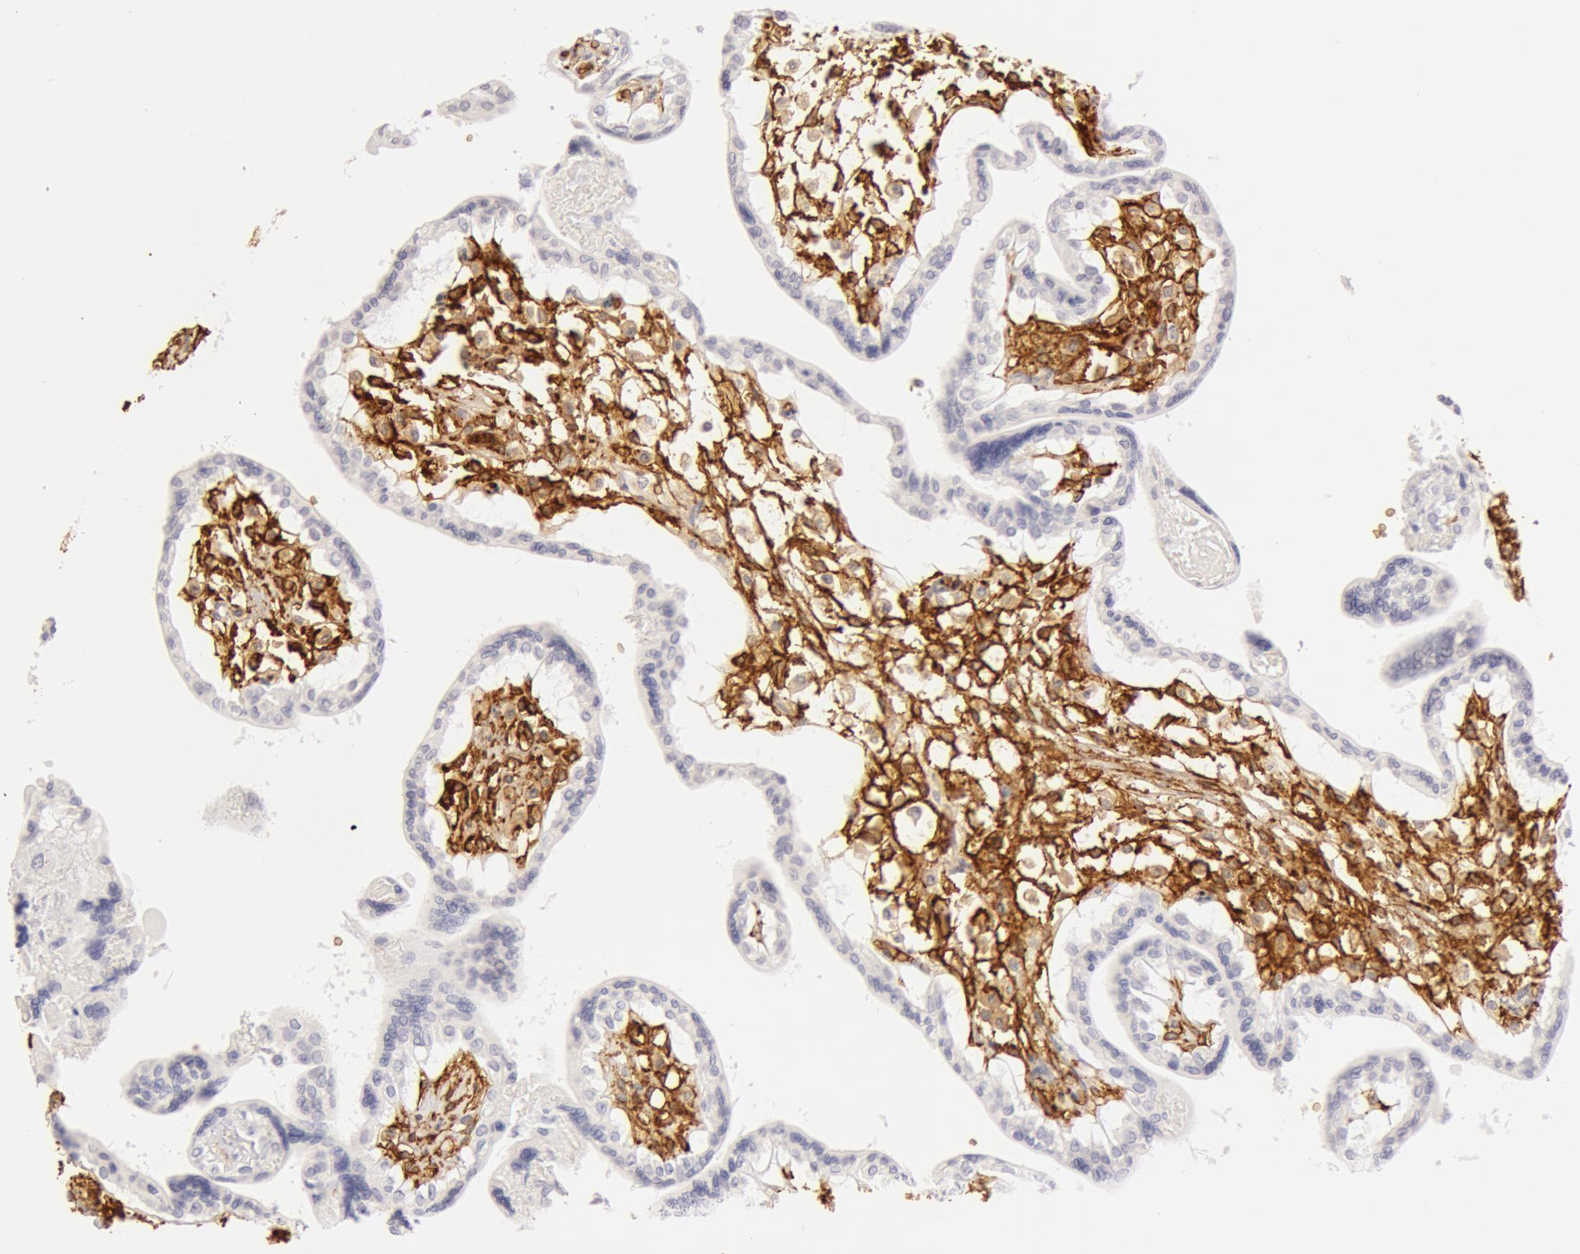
{"staining": {"intensity": "negative", "quantity": "none", "location": "none"}, "tissue": "placenta", "cell_type": "Trophoblastic cells", "image_type": "normal", "snomed": [{"axis": "morphology", "description": "Normal tissue, NOS"}, {"axis": "topography", "description": "Placenta"}], "caption": "Immunohistochemical staining of normal human placenta shows no significant staining in trophoblastic cells. Brightfield microscopy of immunohistochemistry (IHC) stained with DAB (brown) and hematoxylin (blue), captured at high magnification.", "gene": "AQP1", "patient": {"sex": "female", "age": 31}}